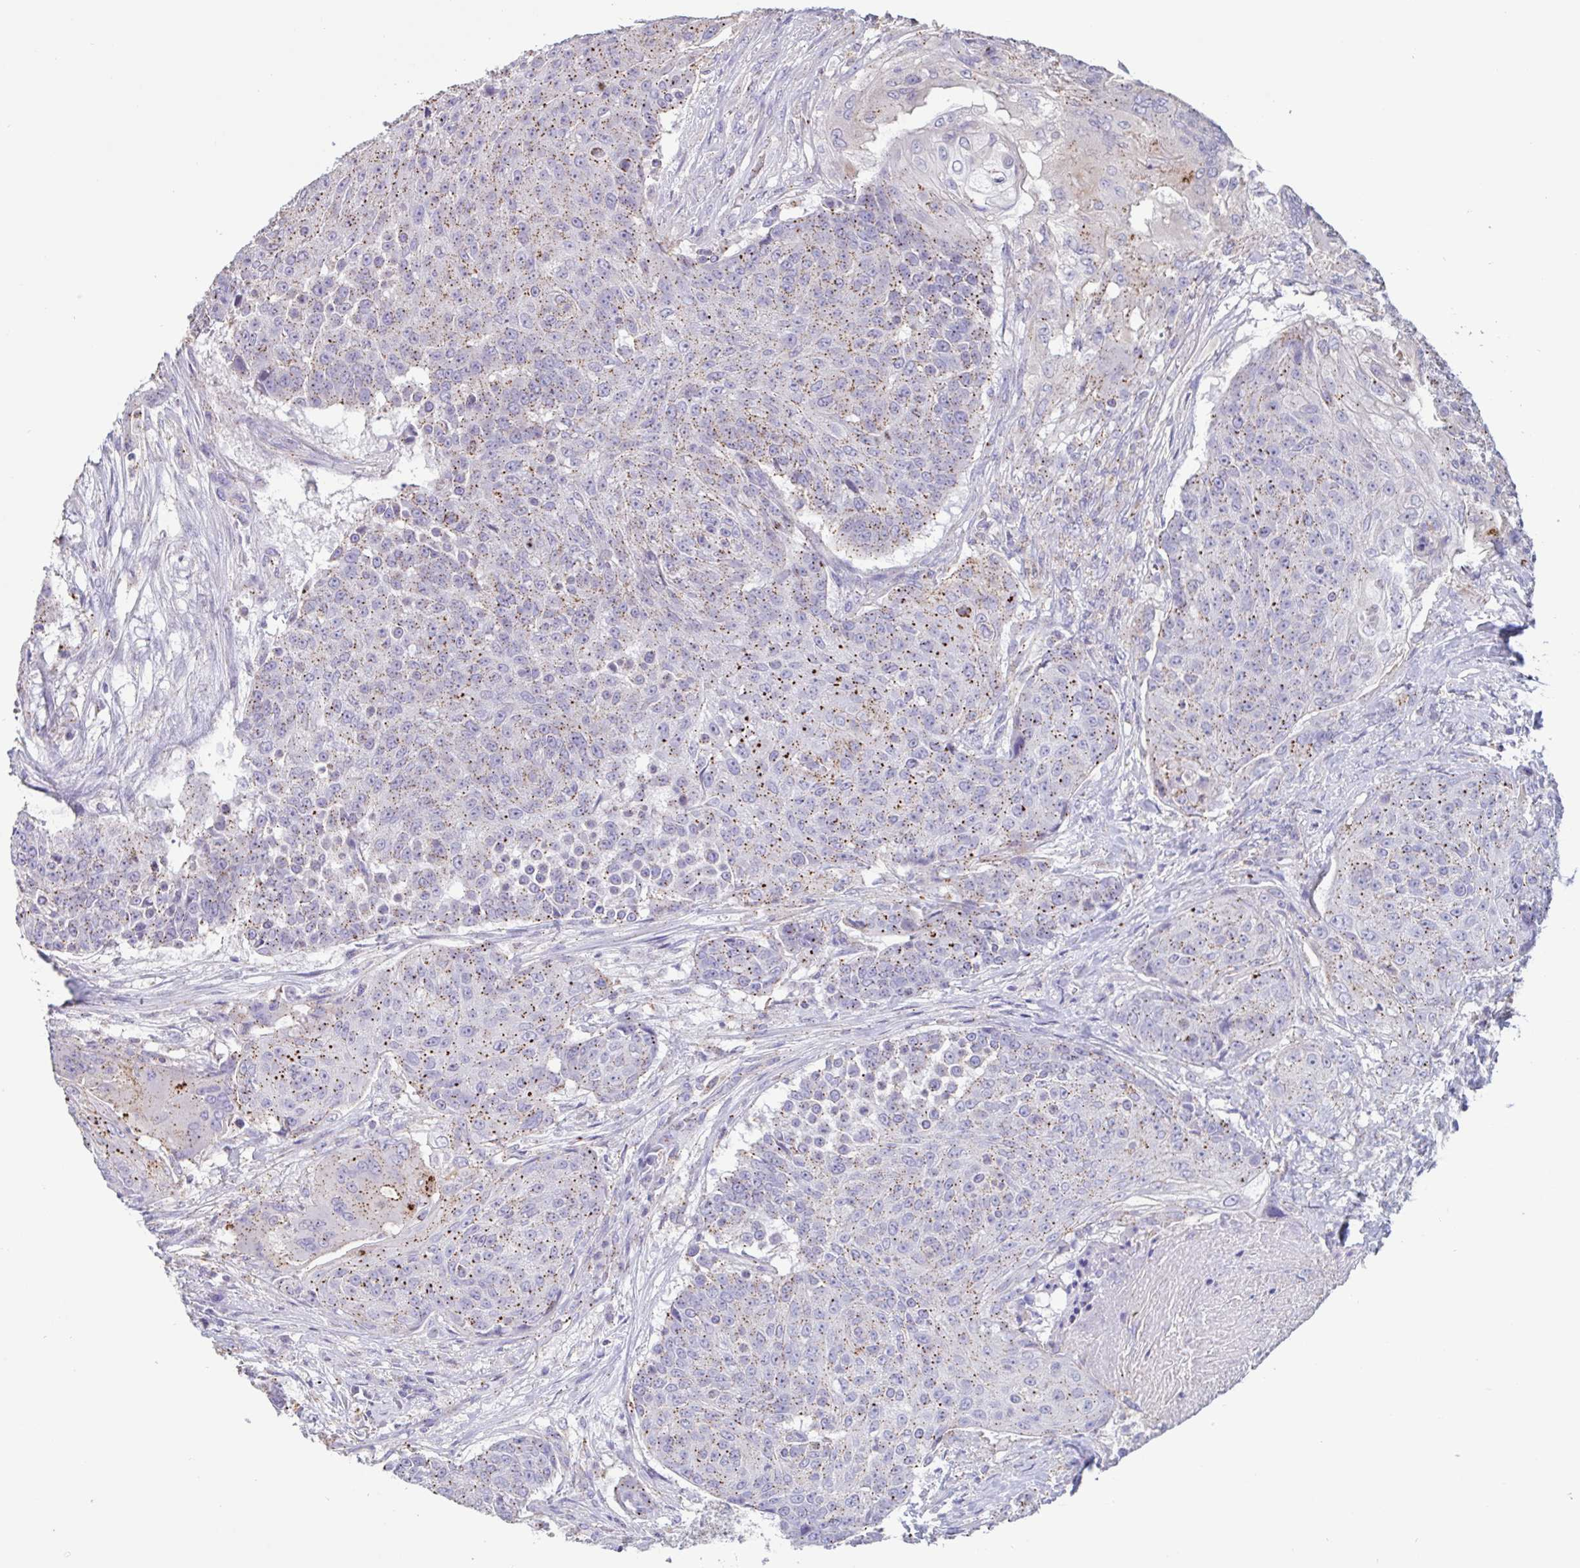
{"staining": {"intensity": "moderate", "quantity": ">75%", "location": "cytoplasmic/membranous"}, "tissue": "urothelial cancer", "cell_type": "Tumor cells", "image_type": "cancer", "snomed": [{"axis": "morphology", "description": "Urothelial carcinoma, High grade"}, {"axis": "topography", "description": "Urinary bladder"}], "caption": "This is a histology image of immunohistochemistry (IHC) staining of urothelial cancer, which shows moderate staining in the cytoplasmic/membranous of tumor cells.", "gene": "CHMP5", "patient": {"sex": "female", "age": 63}}